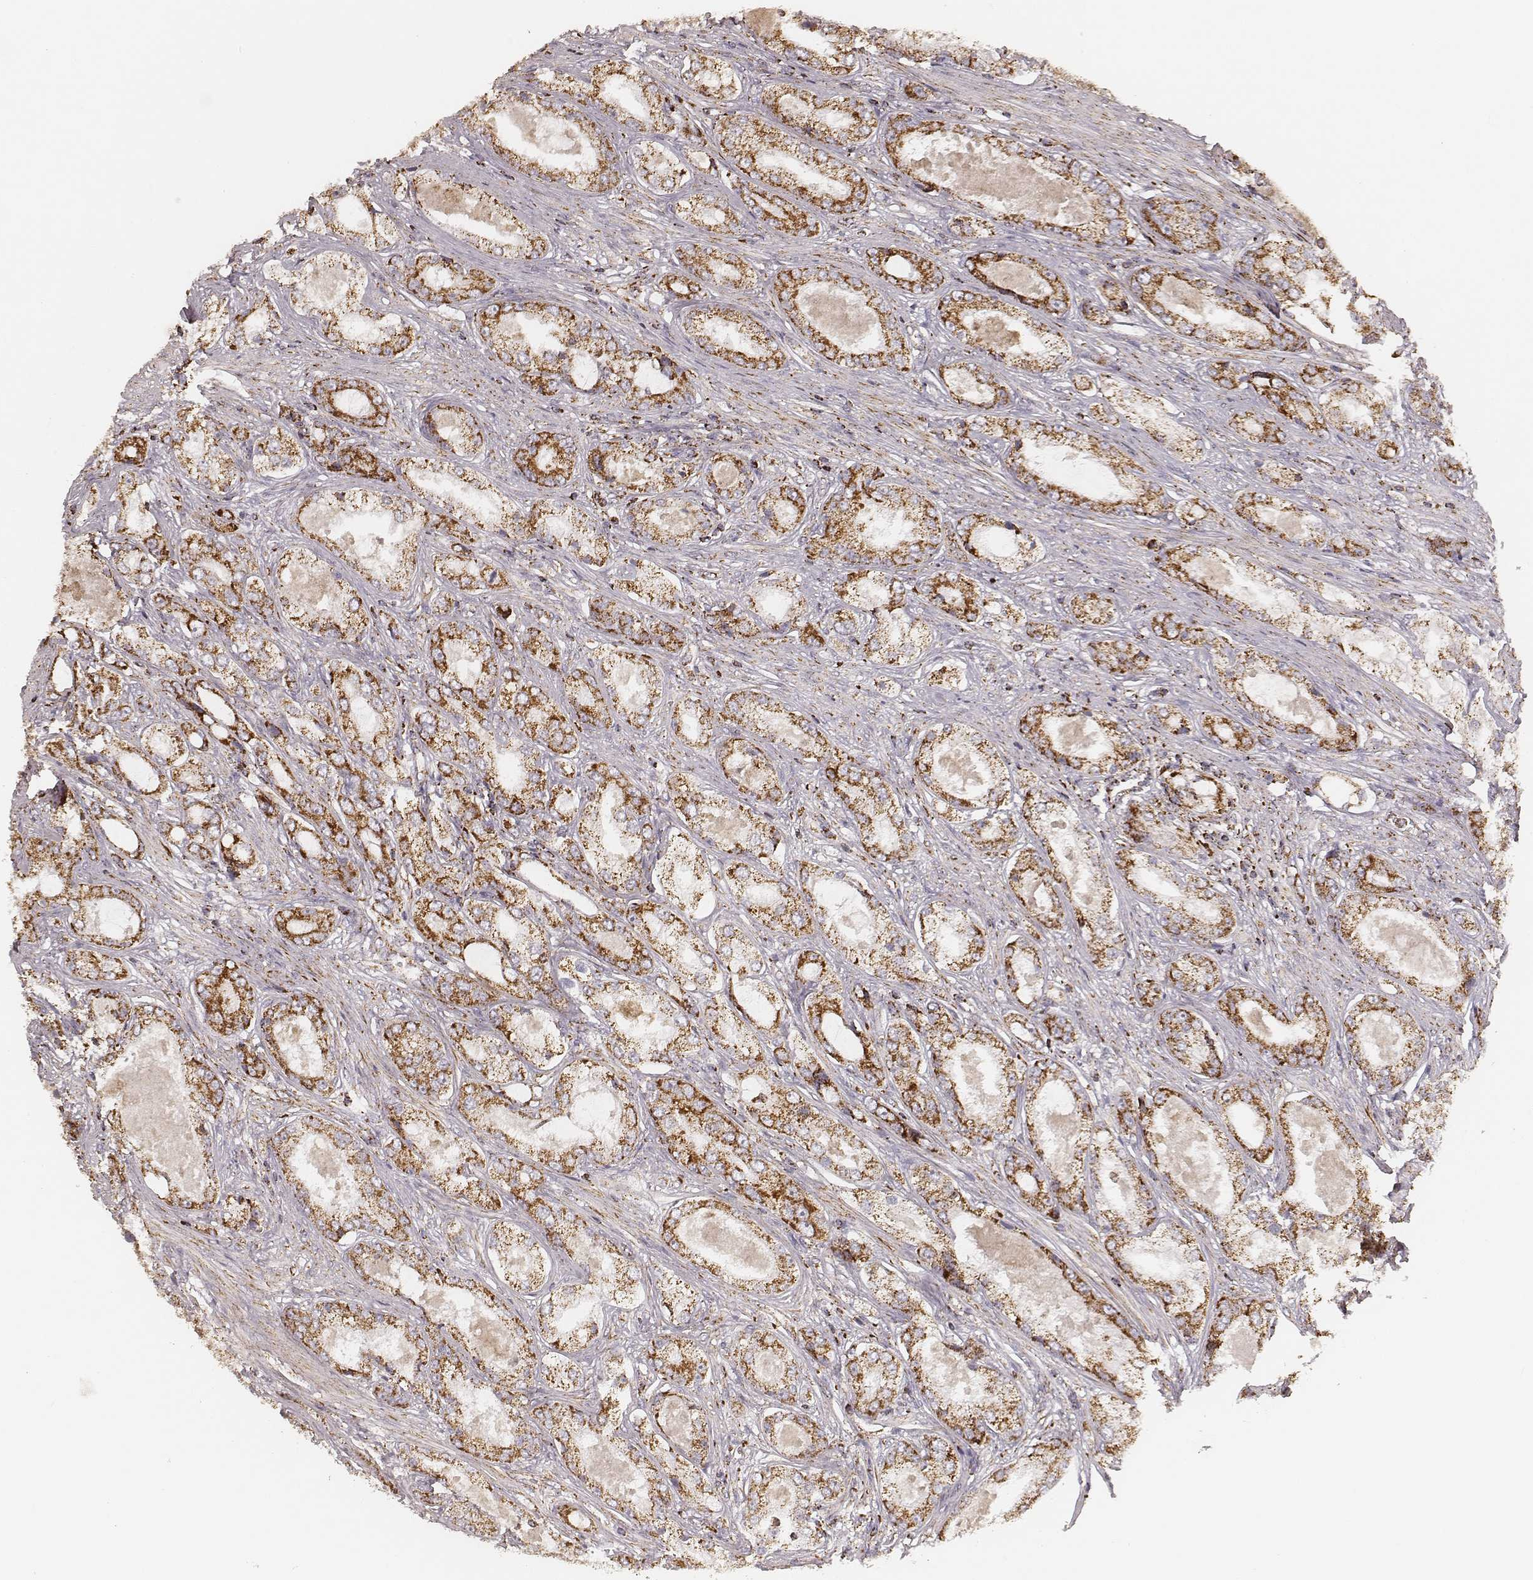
{"staining": {"intensity": "strong", "quantity": ">75%", "location": "nuclear"}, "tissue": "prostate cancer", "cell_type": "Tumor cells", "image_type": "cancer", "snomed": [{"axis": "morphology", "description": "Adenocarcinoma, Low grade"}, {"axis": "topography", "description": "Prostate"}], "caption": "Immunohistochemistry (IHC) staining of adenocarcinoma (low-grade) (prostate), which reveals high levels of strong nuclear staining in approximately >75% of tumor cells indicating strong nuclear protein expression. The staining was performed using DAB (3,3'-diaminobenzidine) (brown) for protein detection and nuclei were counterstained in hematoxylin (blue).", "gene": "CS", "patient": {"sex": "male", "age": 68}}